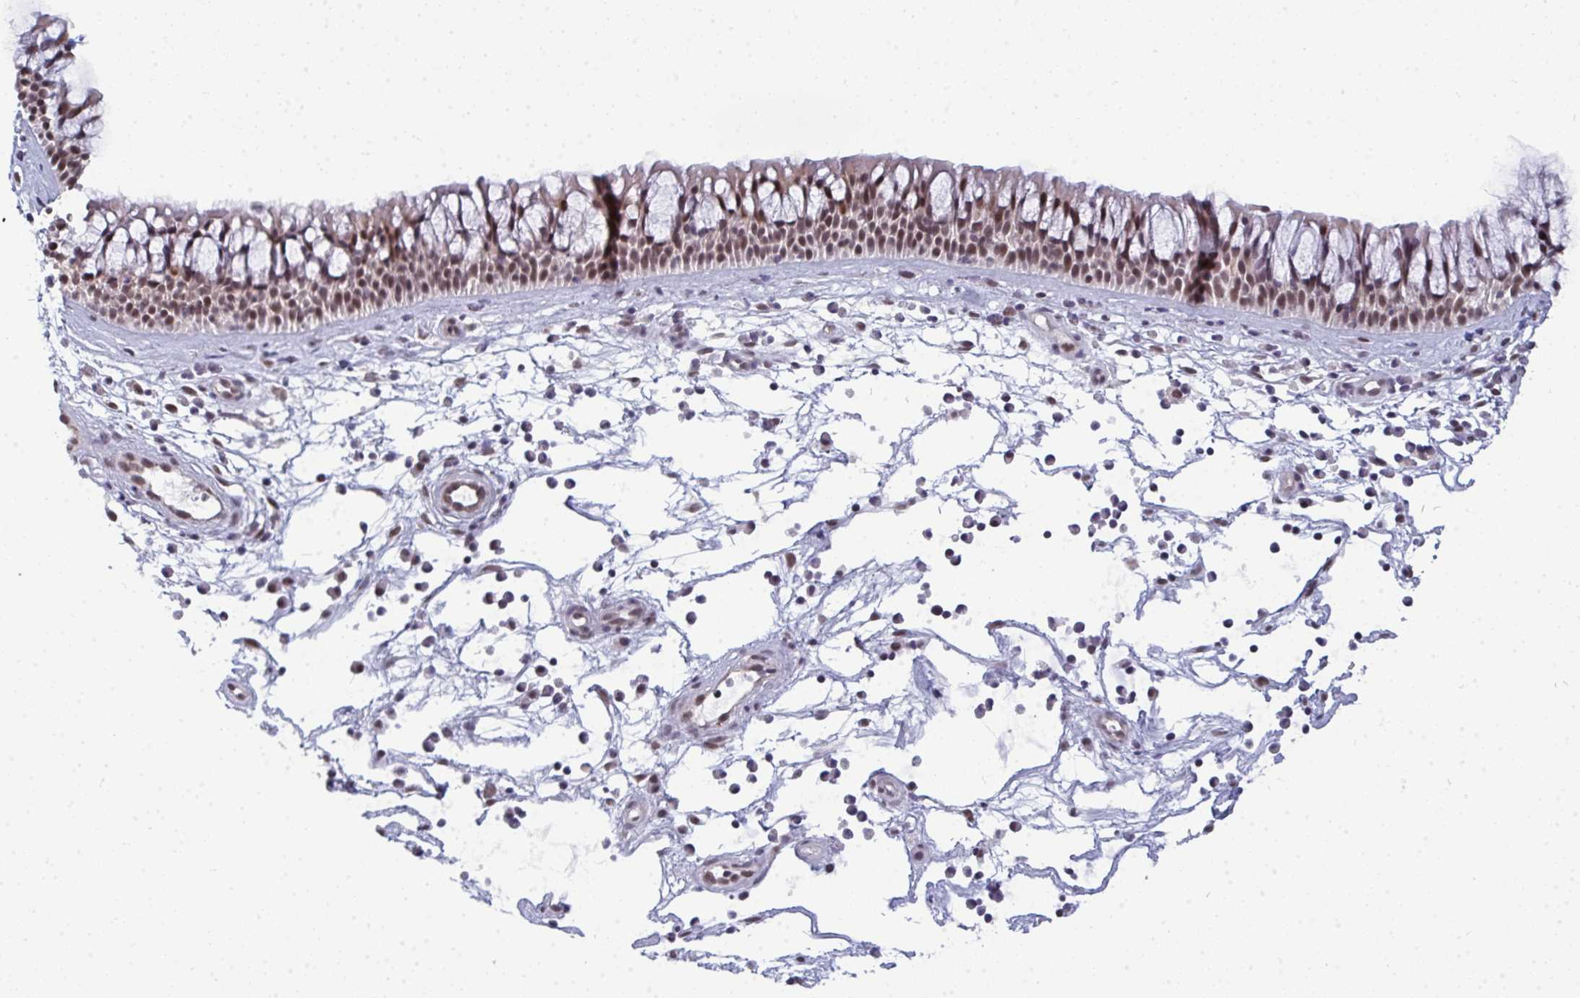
{"staining": {"intensity": "moderate", "quantity": ">75%", "location": "nuclear"}, "tissue": "nasopharynx", "cell_type": "Respiratory epithelial cells", "image_type": "normal", "snomed": [{"axis": "morphology", "description": "Normal tissue, NOS"}, {"axis": "topography", "description": "Nasopharynx"}], "caption": "Protein staining by IHC exhibits moderate nuclear positivity in about >75% of respiratory epithelial cells in benign nasopharynx.", "gene": "ATF1", "patient": {"sex": "male", "age": 56}}